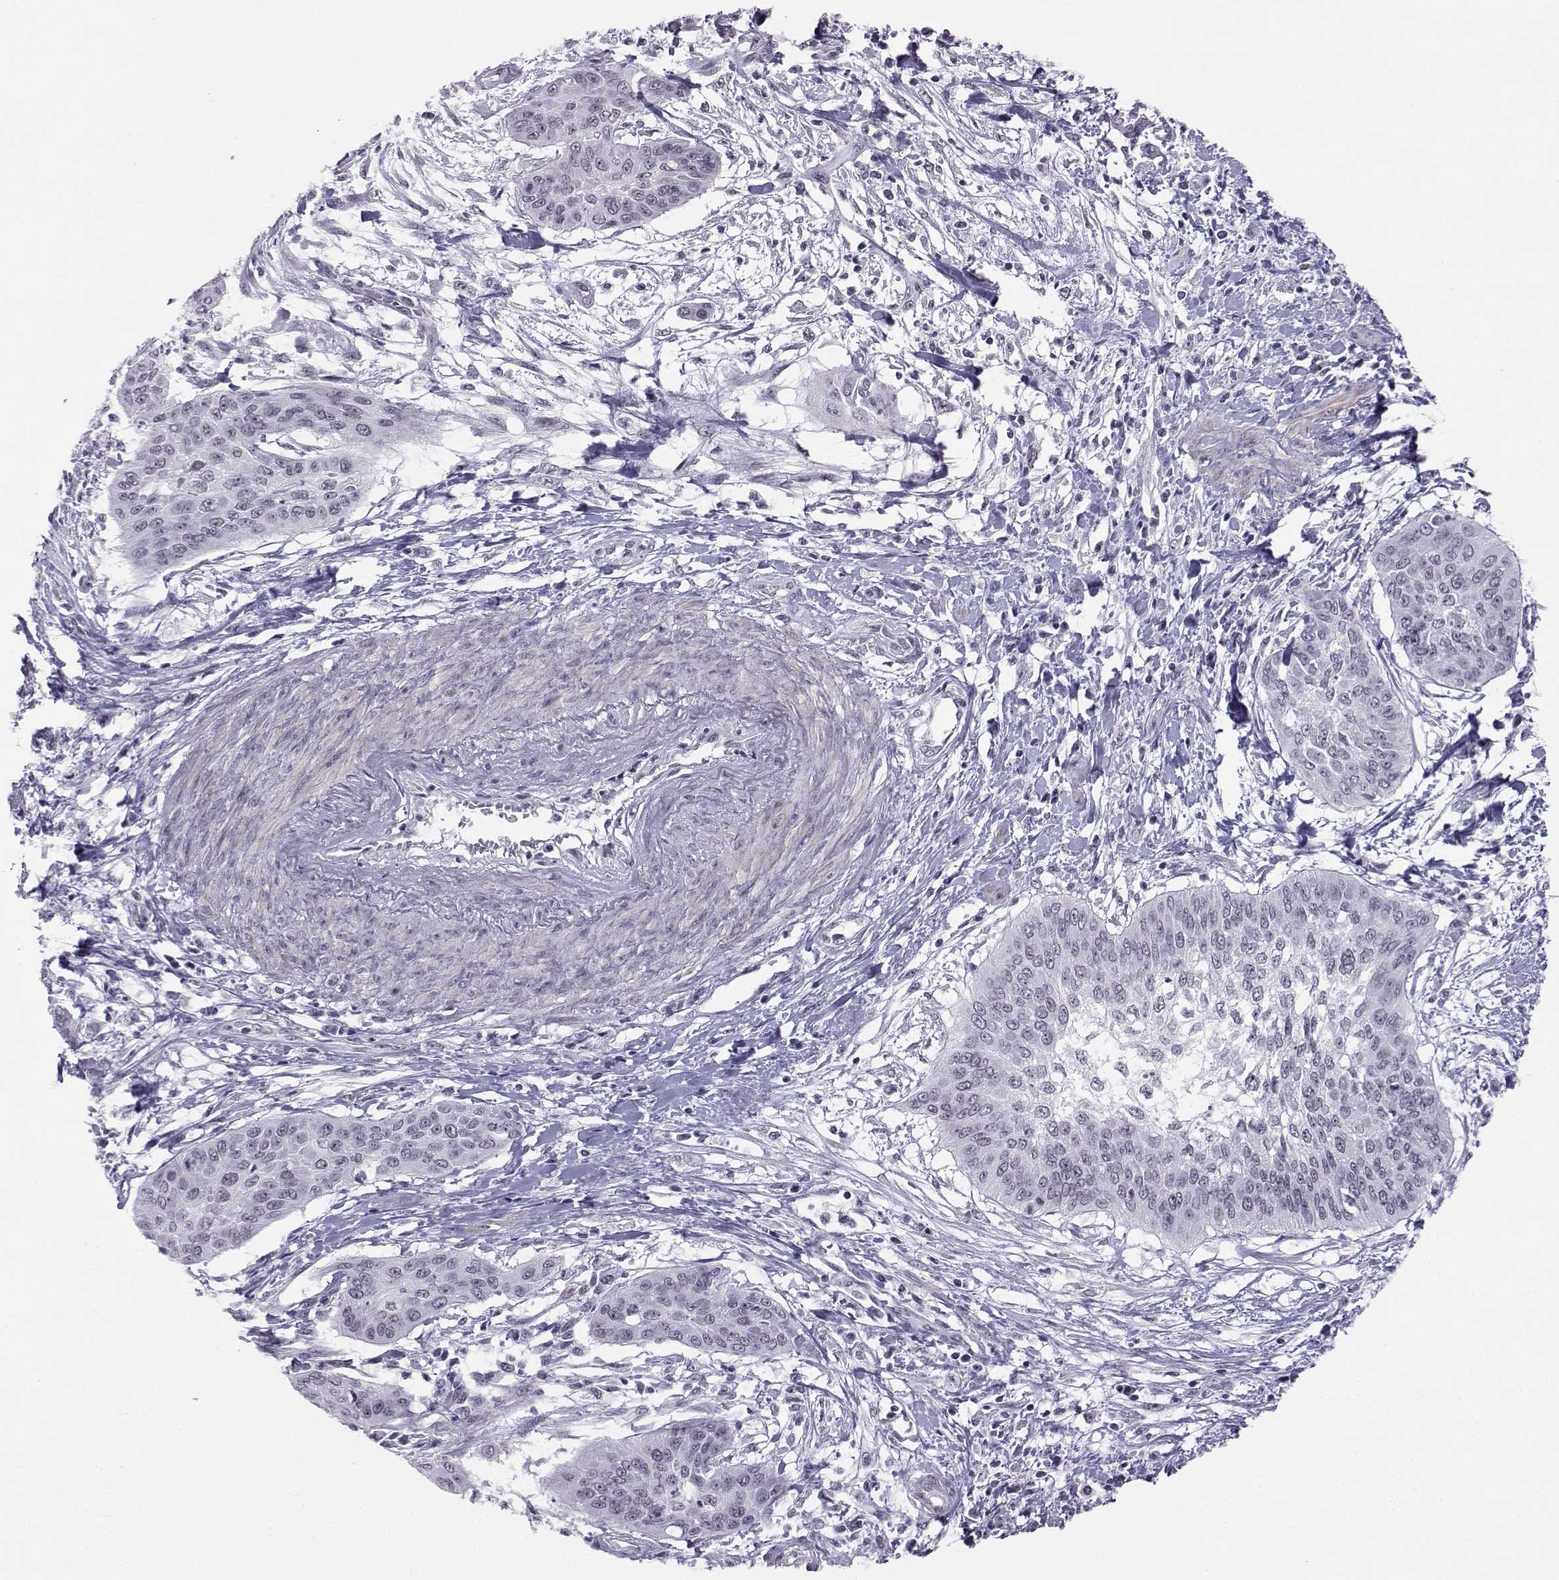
{"staining": {"intensity": "negative", "quantity": "none", "location": "none"}, "tissue": "cervical cancer", "cell_type": "Tumor cells", "image_type": "cancer", "snomed": [{"axis": "morphology", "description": "Squamous cell carcinoma, NOS"}, {"axis": "topography", "description": "Cervix"}], "caption": "Tumor cells are negative for protein expression in human cervical cancer.", "gene": "MED26", "patient": {"sex": "female", "age": 39}}